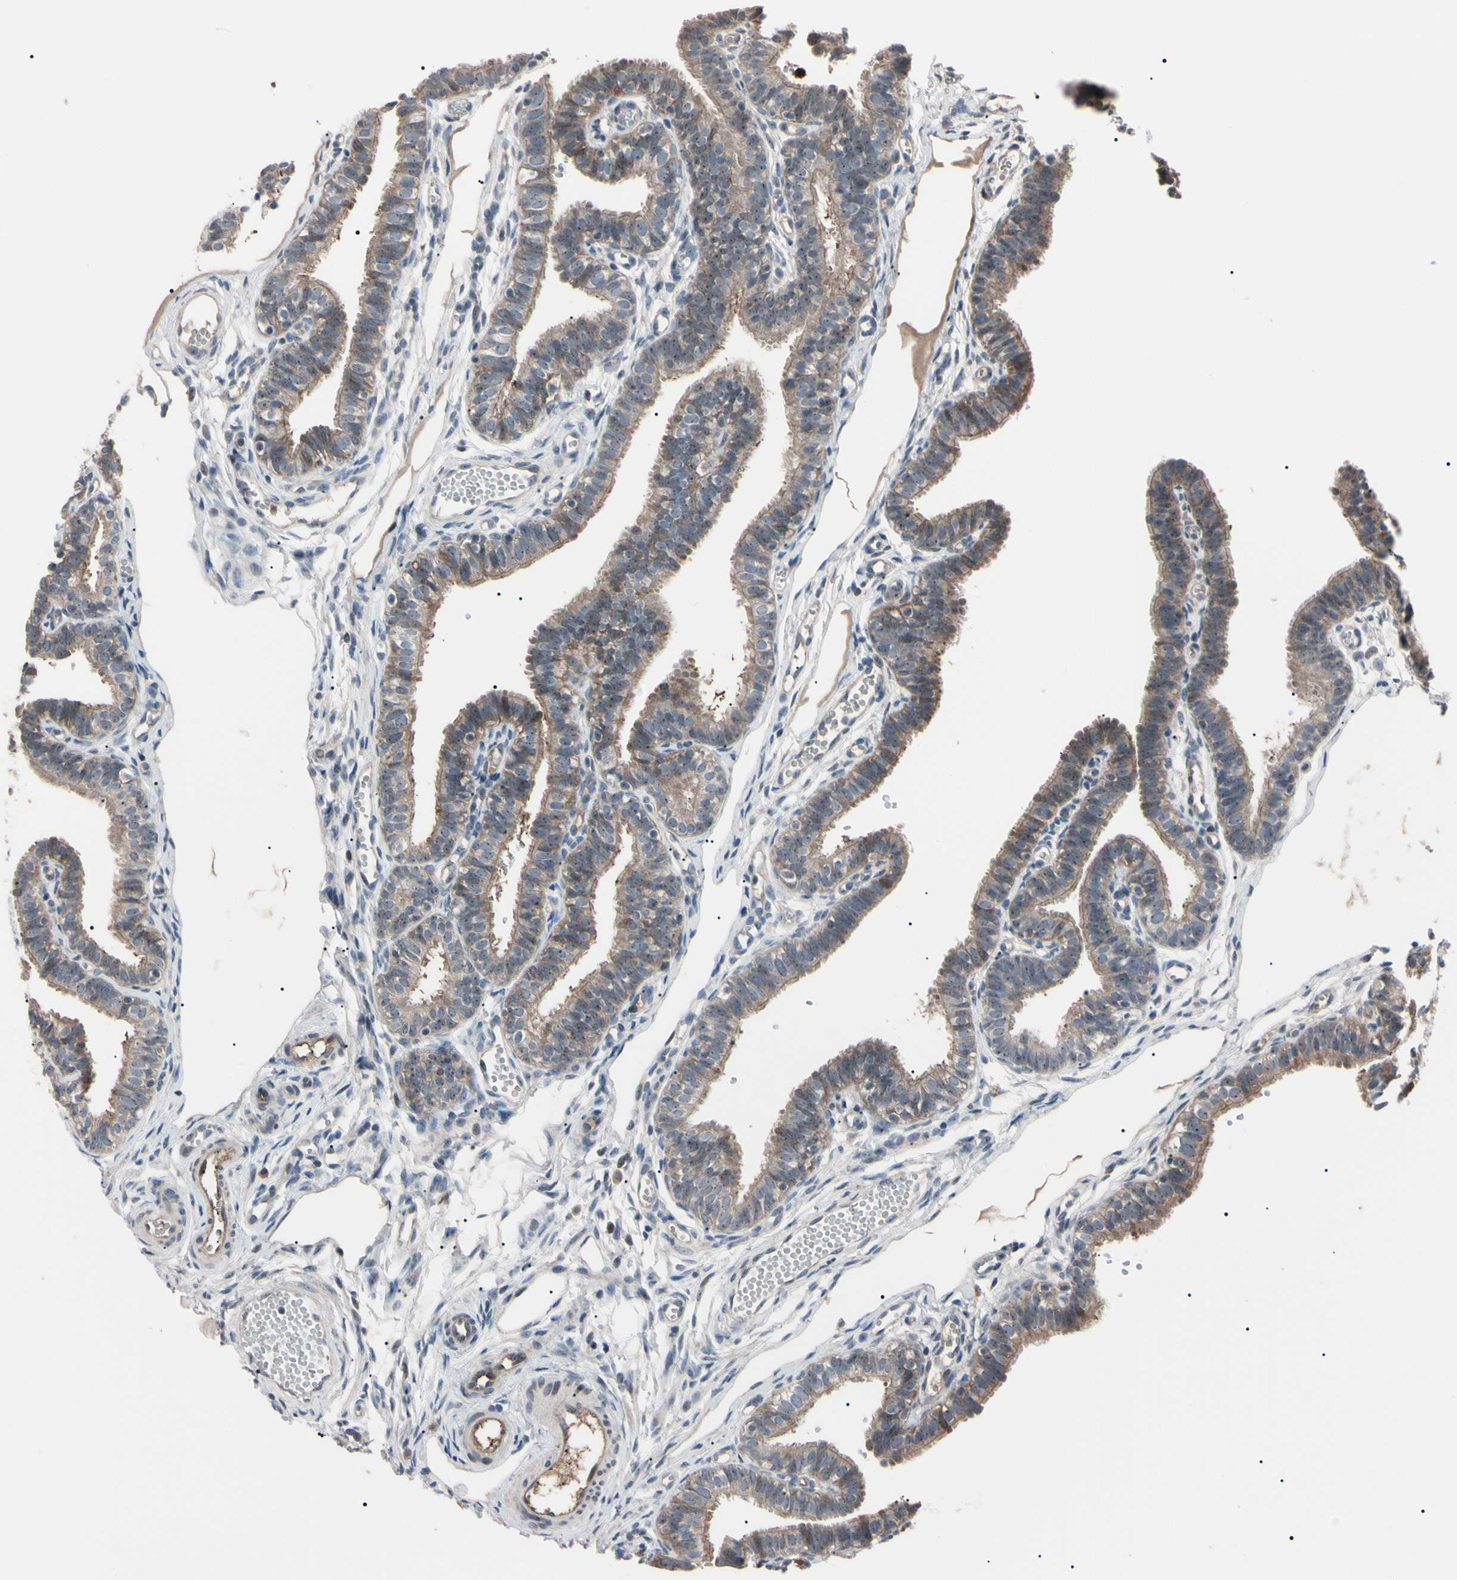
{"staining": {"intensity": "moderate", "quantity": ">75%", "location": "cytoplasmic/membranous"}, "tissue": "fallopian tube", "cell_type": "Glandular cells", "image_type": "normal", "snomed": [{"axis": "morphology", "description": "Normal tissue, NOS"}, {"axis": "topography", "description": "Fallopian tube"}, {"axis": "topography", "description": "Placenta"}], "caption": "The histopathology image displays staining of normal fallopian tube, revealing moderate cytoplasmic/membranous protein positivity (brown color) within glandular cells.", "gene": "TRAF5", "patient": {"sex": "female", "age": 34}}